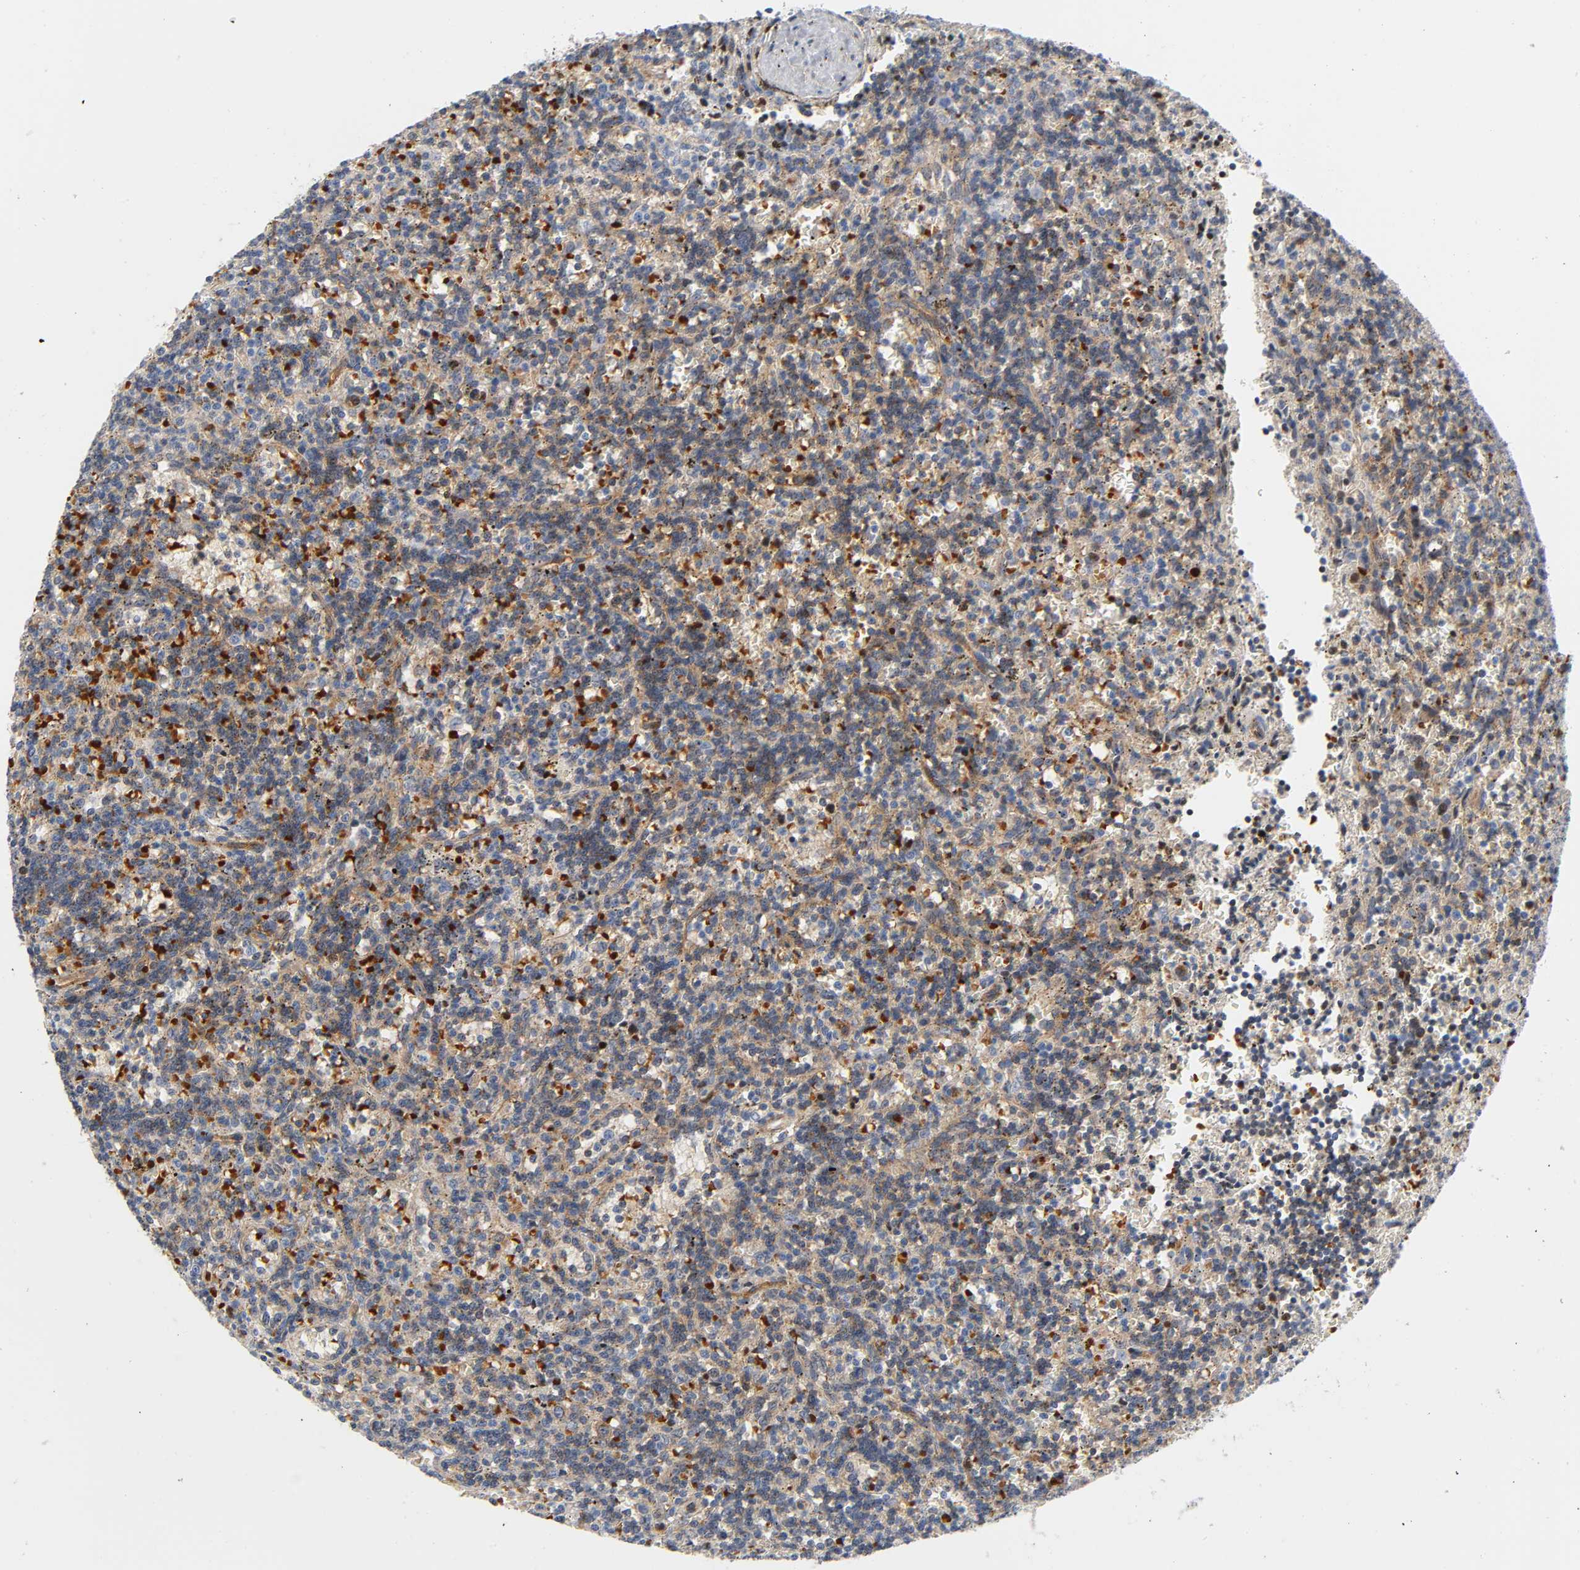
{"staining": {"intensity": "moderate", "quantity": "<25%", "location": "cytoplasmic/membranous"}, "tissue": "lymphoma", "cell_type": "Tumor cells", "image_type": "cancer", "snomed": [{"axis": "morphology", "description": "Malignant lymphoma, non-Hodgkin's type, Low grade"}, {"axis": "topography", "description": "Spleen"}], "caption": "The histopathology image reveals immunohistochemical staining of malignant lymphoma, non-Hodgkin's type (low-grade). There is moderate cytoplasmic/membranous expression is present in about <25% of tumor cells.", "gene": "CD2AP", "patient": {"sex": "male", "age": 73}}